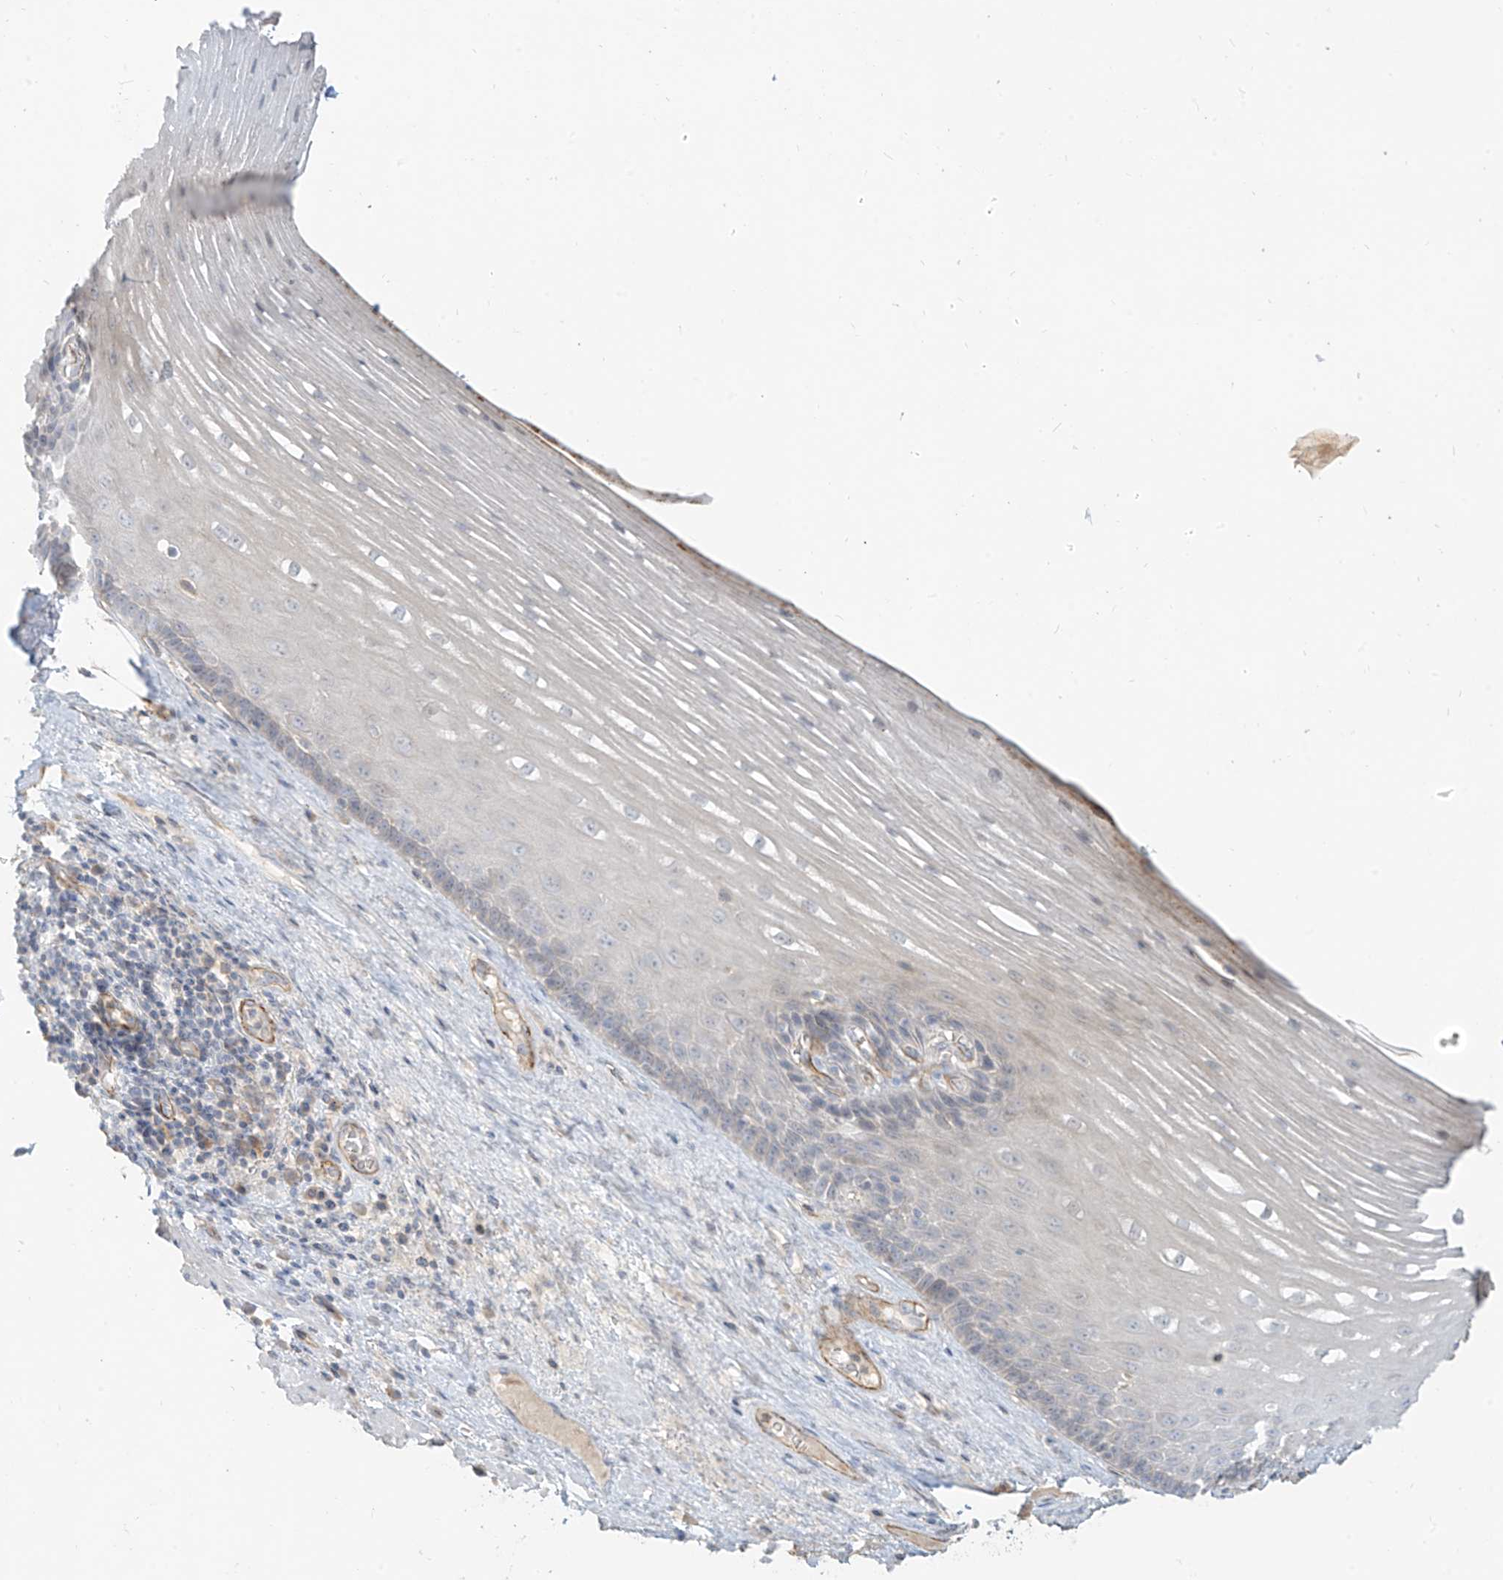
{"staining": {"intensity": "negative", "quantity": "none", "location": "none"}, "tissue": "esophagus", "cell_type": "Squamous epithelial cells", "image_type": "normal", "snomed": [{"axis": "morphology", "description": "Normal tissue, NOS"}, {"axis": "topography", "description": "Esophagus"}], "caption": "Histopathology image shows no protein positivity in squamous epithelial cells of benign esophagus. (Stains: DAB (3,3'-diaminobenzidine) immunohistochemistry (IHC) with hematoxylin counter stain, Microscopy: brightfield microscopy at high magnification).", "gene": "C2orf42", "patient": {"sex": "male", "age": 62}}